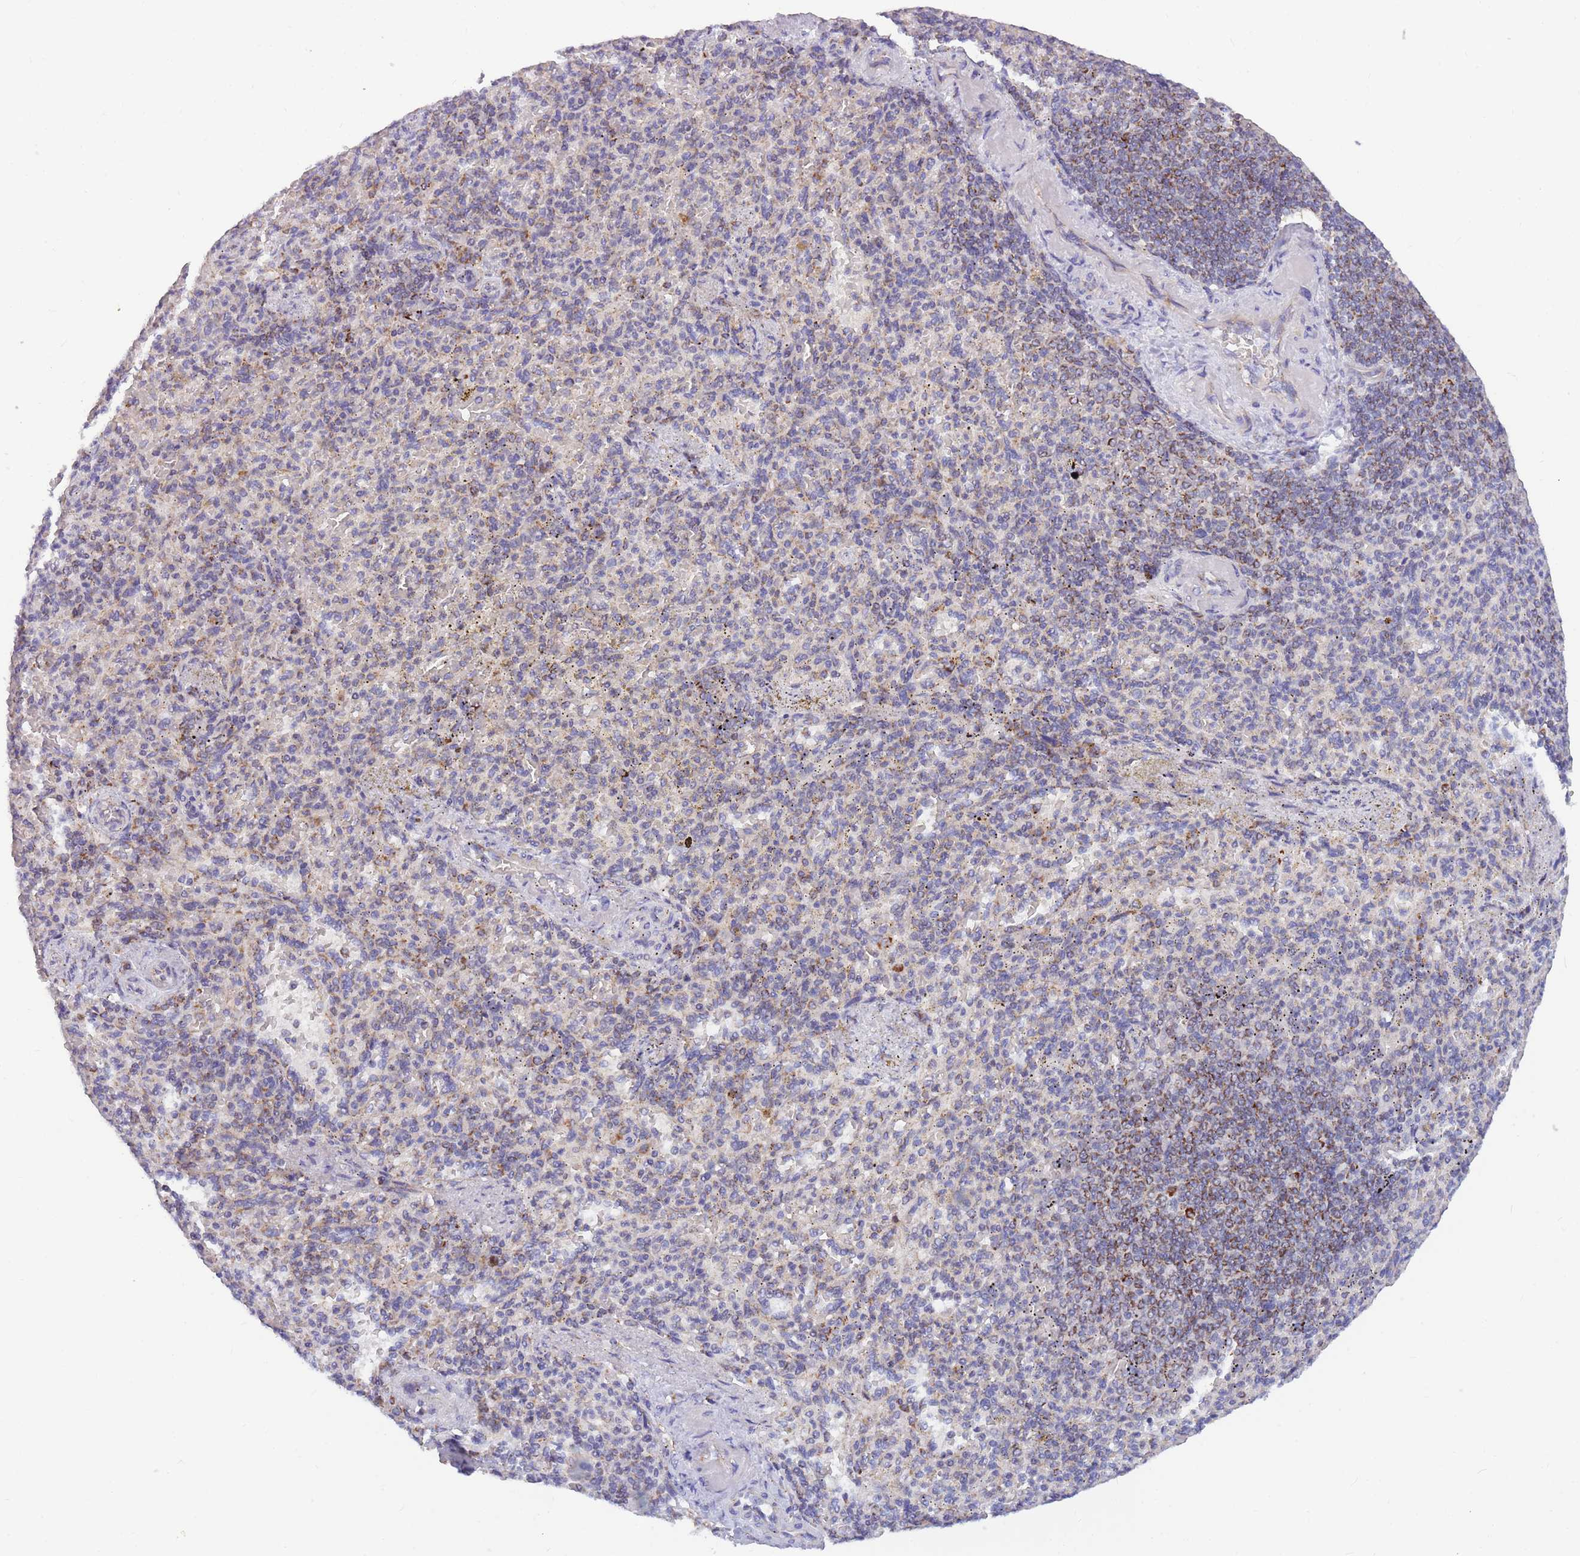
{"staining": {"intensity": "negative", "quantity": "none", "location": "none"}, "tissue": "spleen", "cell_type": "Cells in red pulp", "image_type": "normal", "snomed": [{"axis": "morphology", "description": "Normal tissue, NOS"}, {"axis": "topography", "description": "Spleen"}], "caption": "A high-resolution image shows immunohistochemistry (IHC) staining of benign spleen, which demonstrates no significant staining in cells in red pulp.", "gene": "MRPS11", "patient": {"sex": "female", "age": 74}}